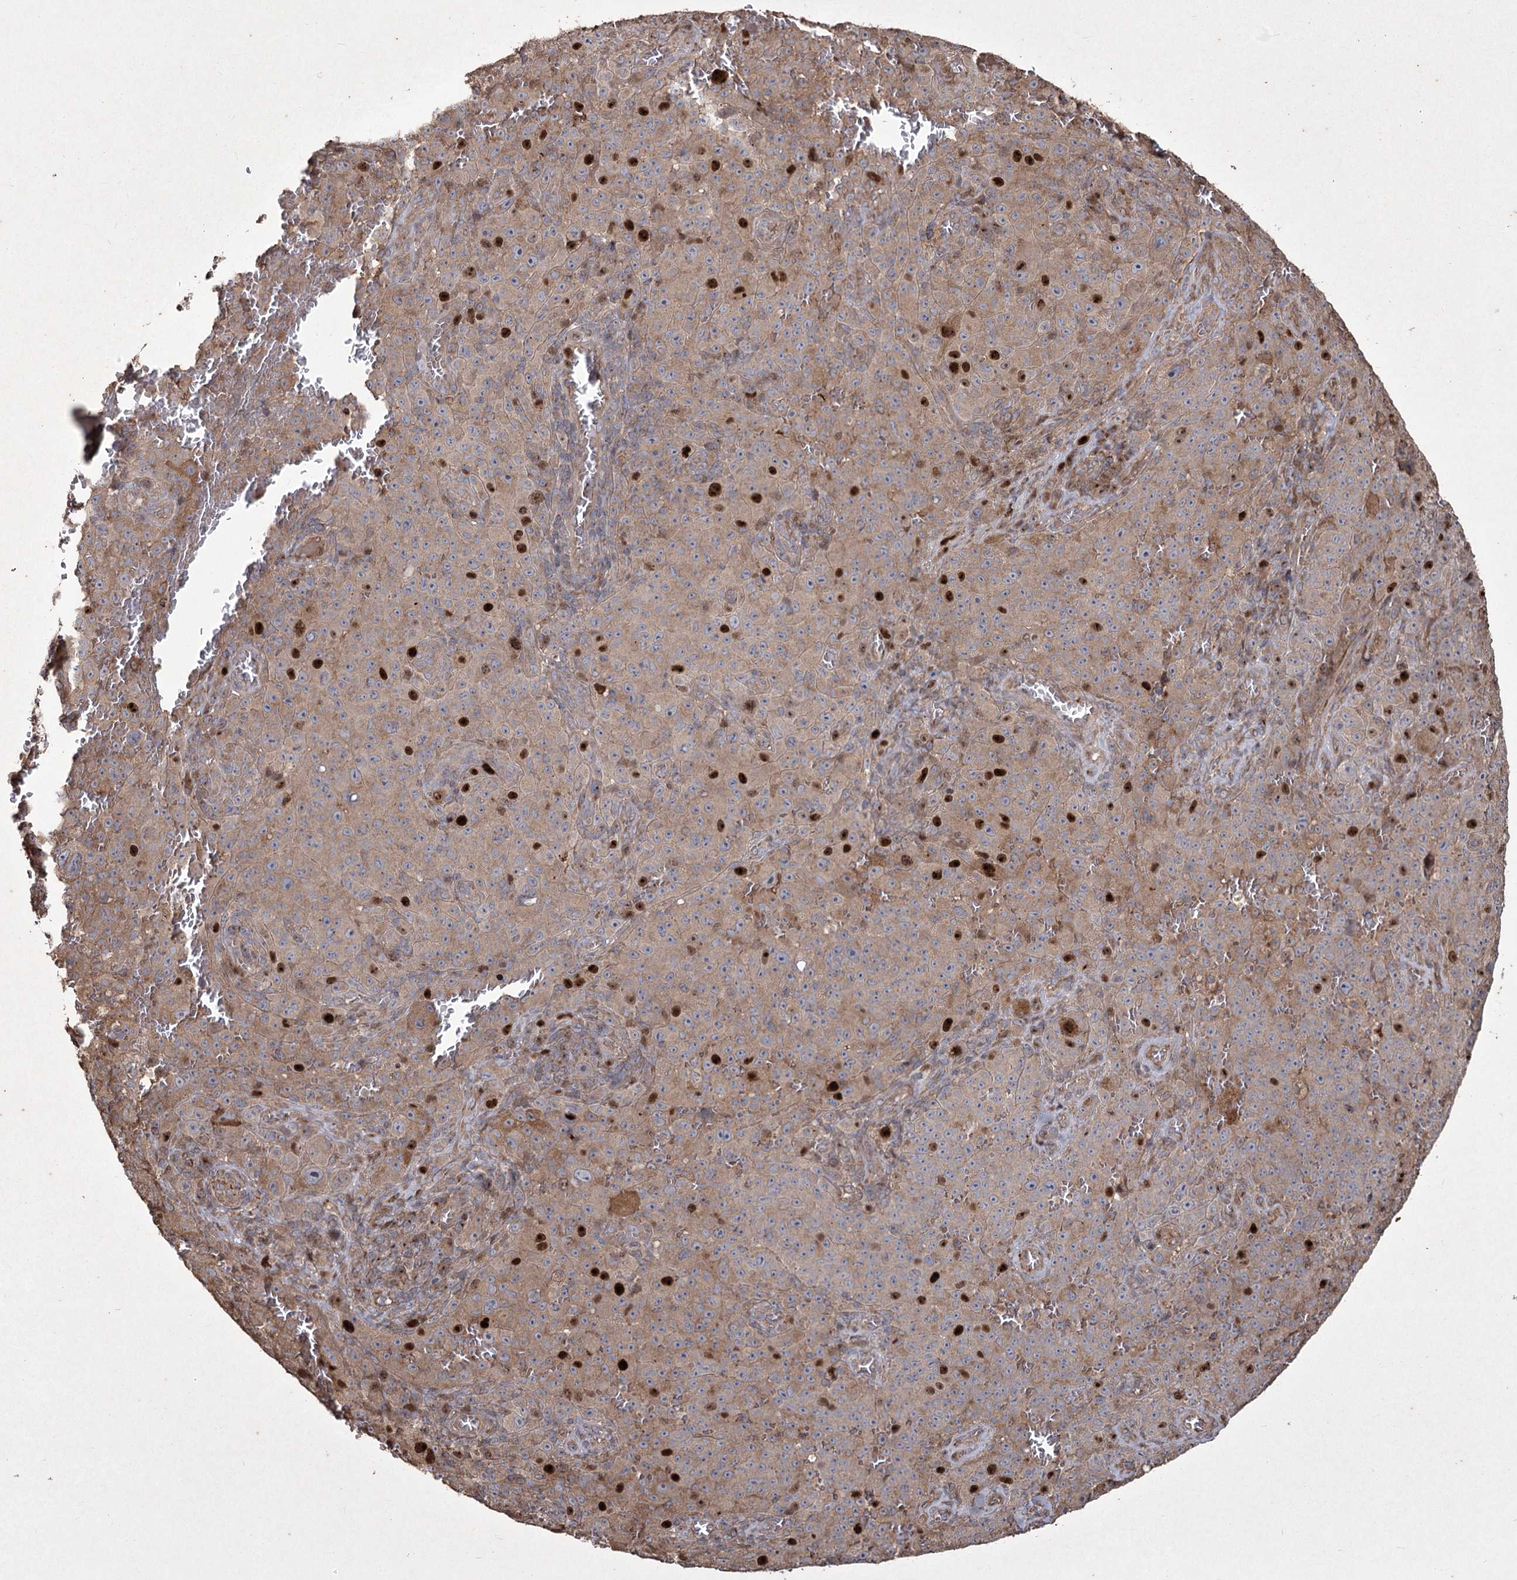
{"staining": {"intensity": "moderate", "quantity": "25%-75%", "location": "cytoplasmic/membranous,nuclear"}, "tissue": "melanoma", "cell_type": "Tumor cells", "image_type": "cancer", "snomed": [{"axis": "morphology", "description": "Malignant melanoma, NOS"}, {"axis": "topography", "description": "Skin"}], "caption": "Immunohistochemical staining of melanoma displays medium levels of moderate cytoplasmic/membranous and nuclear expression in about 25%-75% of tumor cells.", "gene": "PRC1", "patient": {"sex": "female", "age": 82}}